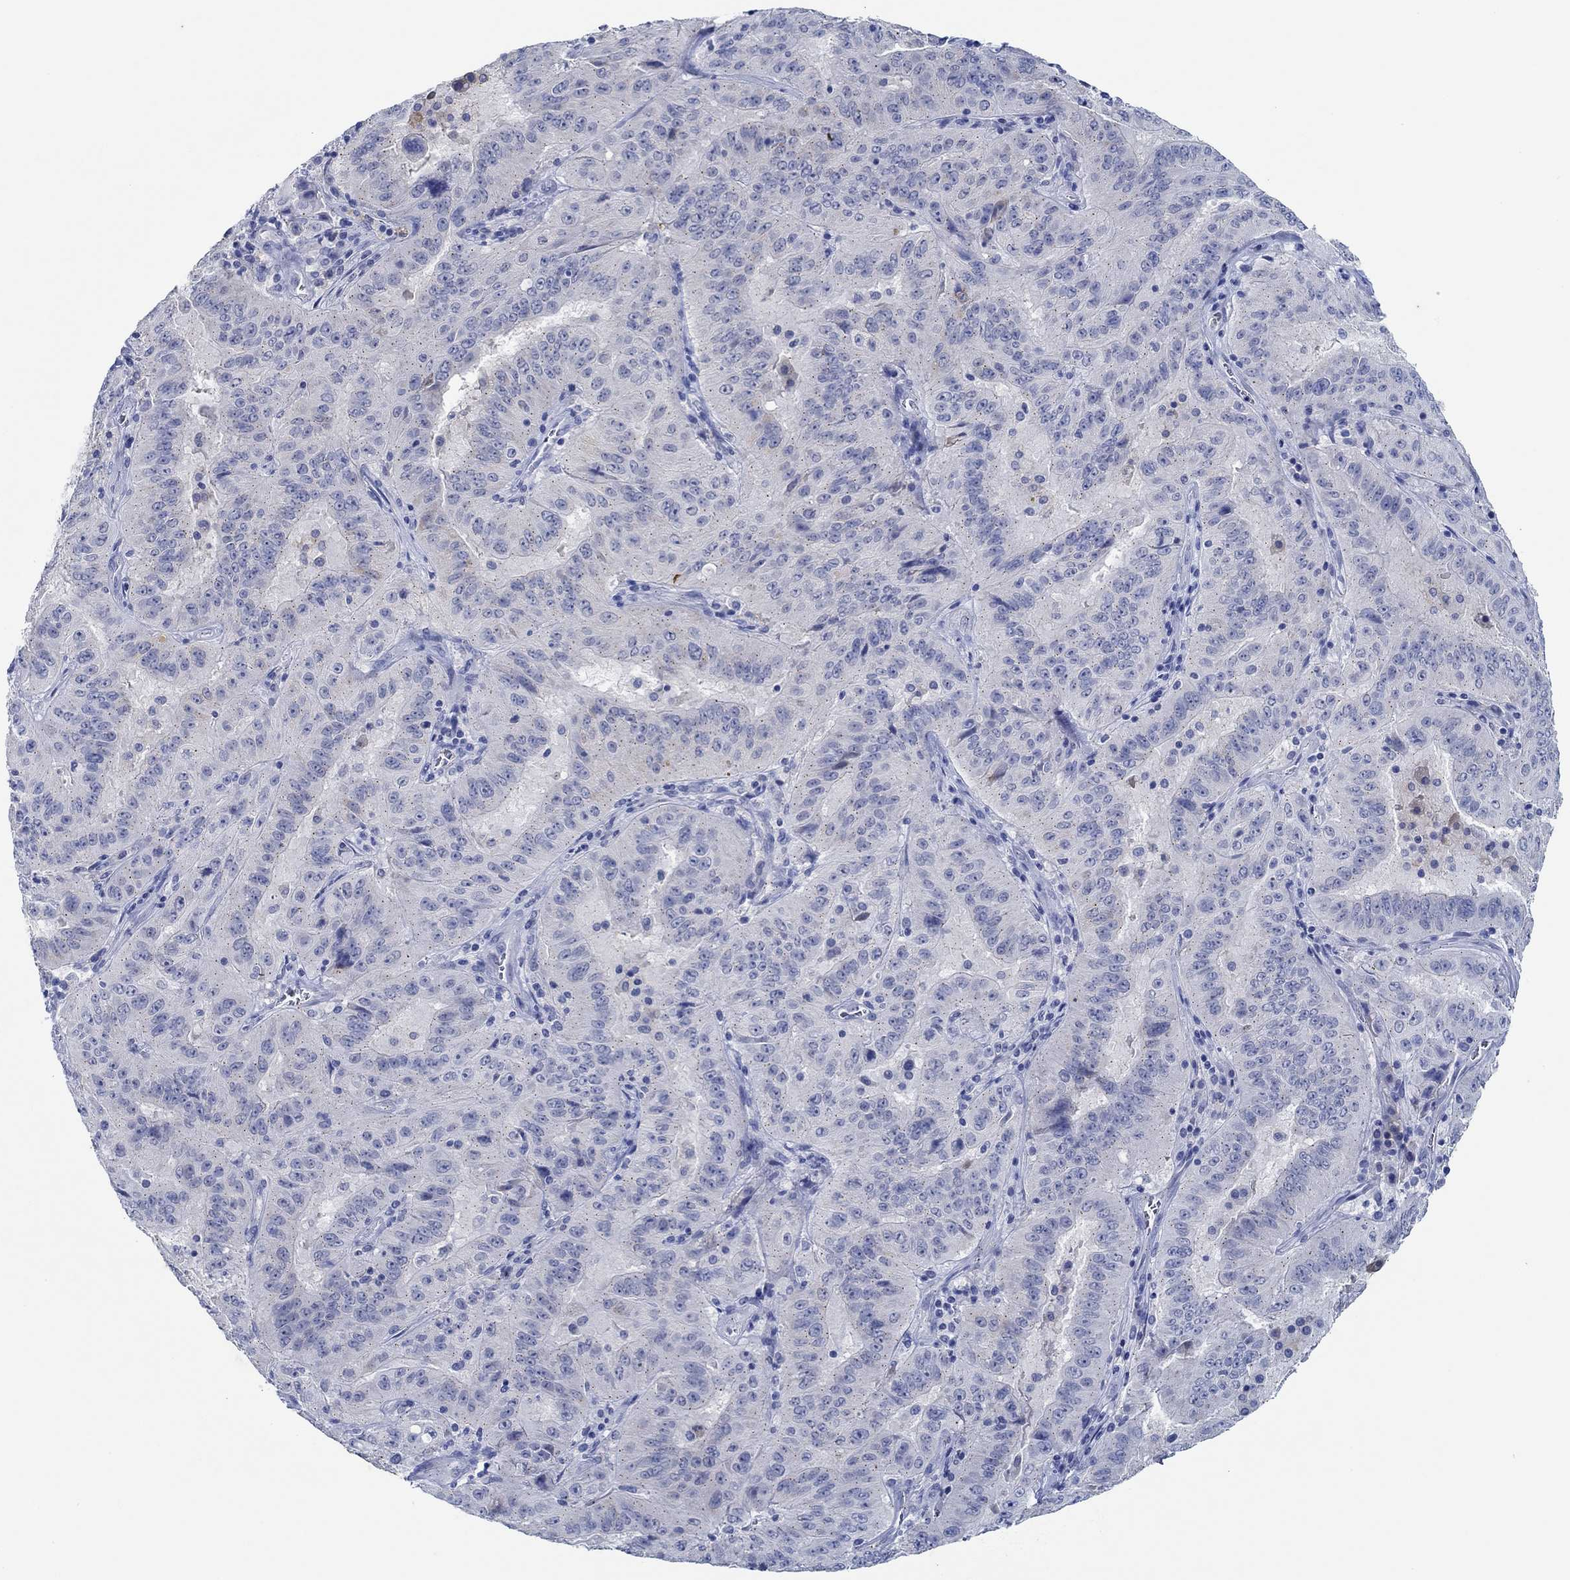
{"staining": {"intensity": "negative", "quantity": "none", "location": "none"}, "tissue": "pancreatic cancer", "cell_type": "Tumor cells", "image_type": "cancer", "snomed": [{"axis": "morphology", "description": "Adenocarcinoma, NOS"}, {"axis": "topography", "description": "Pancreas"}], "caption": "High magnification brightfield microscopy of adenocarcinoma (pancreatic) stained with DAB (3,3'-diaminobenzidine) (brown) and counterstained with hematoxylin (blue): tumor cells show no significant expression. The staining was performed using DAB to visualize the protein expression in brown, while the nuclei were stained in blue with hematoxylin (Magnification: 20x).", "gene": "CPM", "patient": {"sex": "male", "age": 63}}